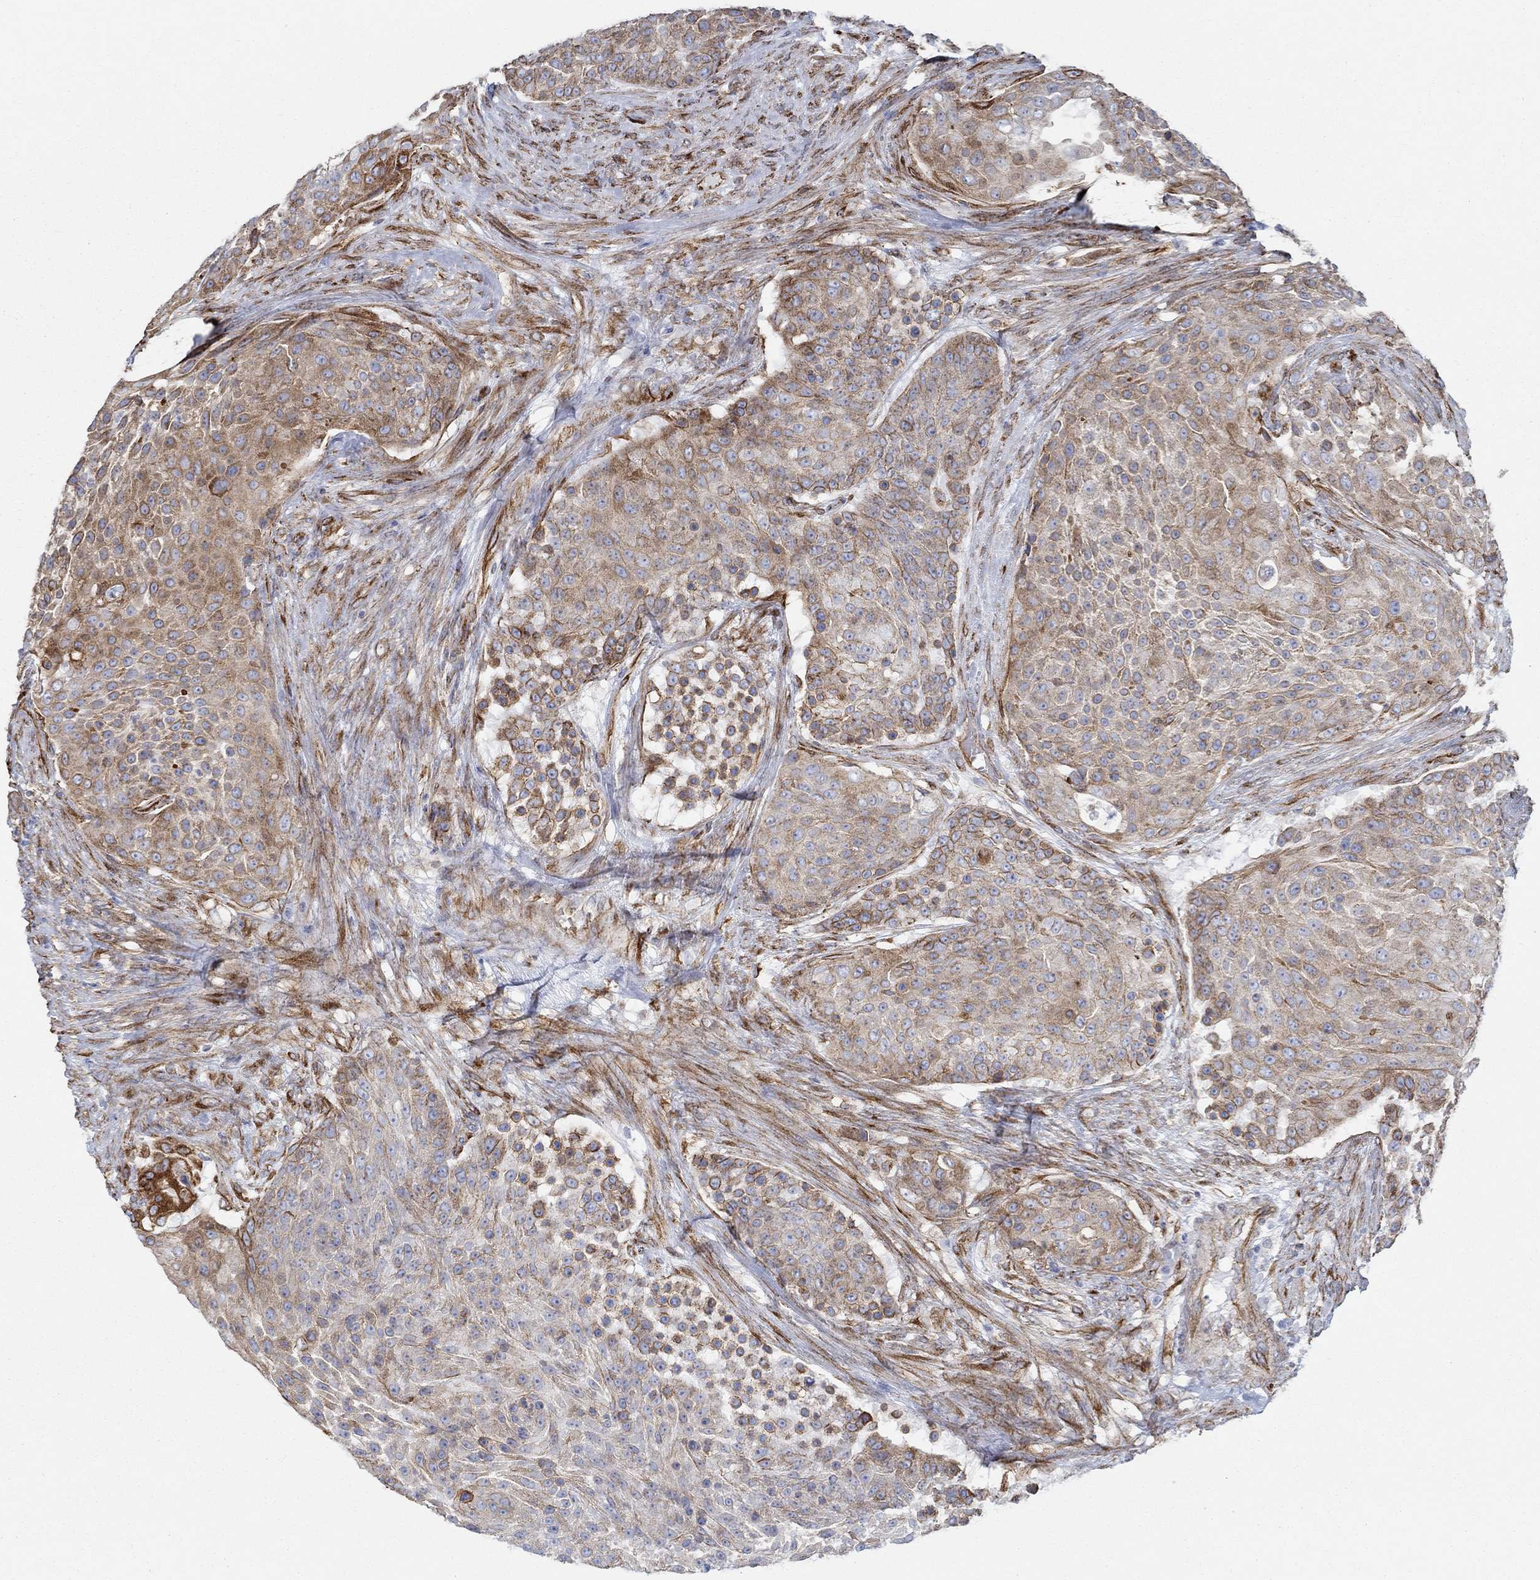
{"staining": {"intensity": "strong", "quantity": "<25%", "location": "cytoplasmic/membranous"}, "tissue": "urothelial cancer", "cell_type": "Tumor cells", "image_type": "cancer", "snomed": [{"axis": "morphology", "description": "Urothelial carcinoma, High grade"}, {"axis": "topography", "description": "Urinary bladder"}], "caption": "Immunohistochemical staining of human urothelial cancer demonstrates strong cytoplasmic/membranous protein expression in approximately <25% of tumor cells.", "gene": "STC2", "patient": {"sex": "female", "age": 63}}